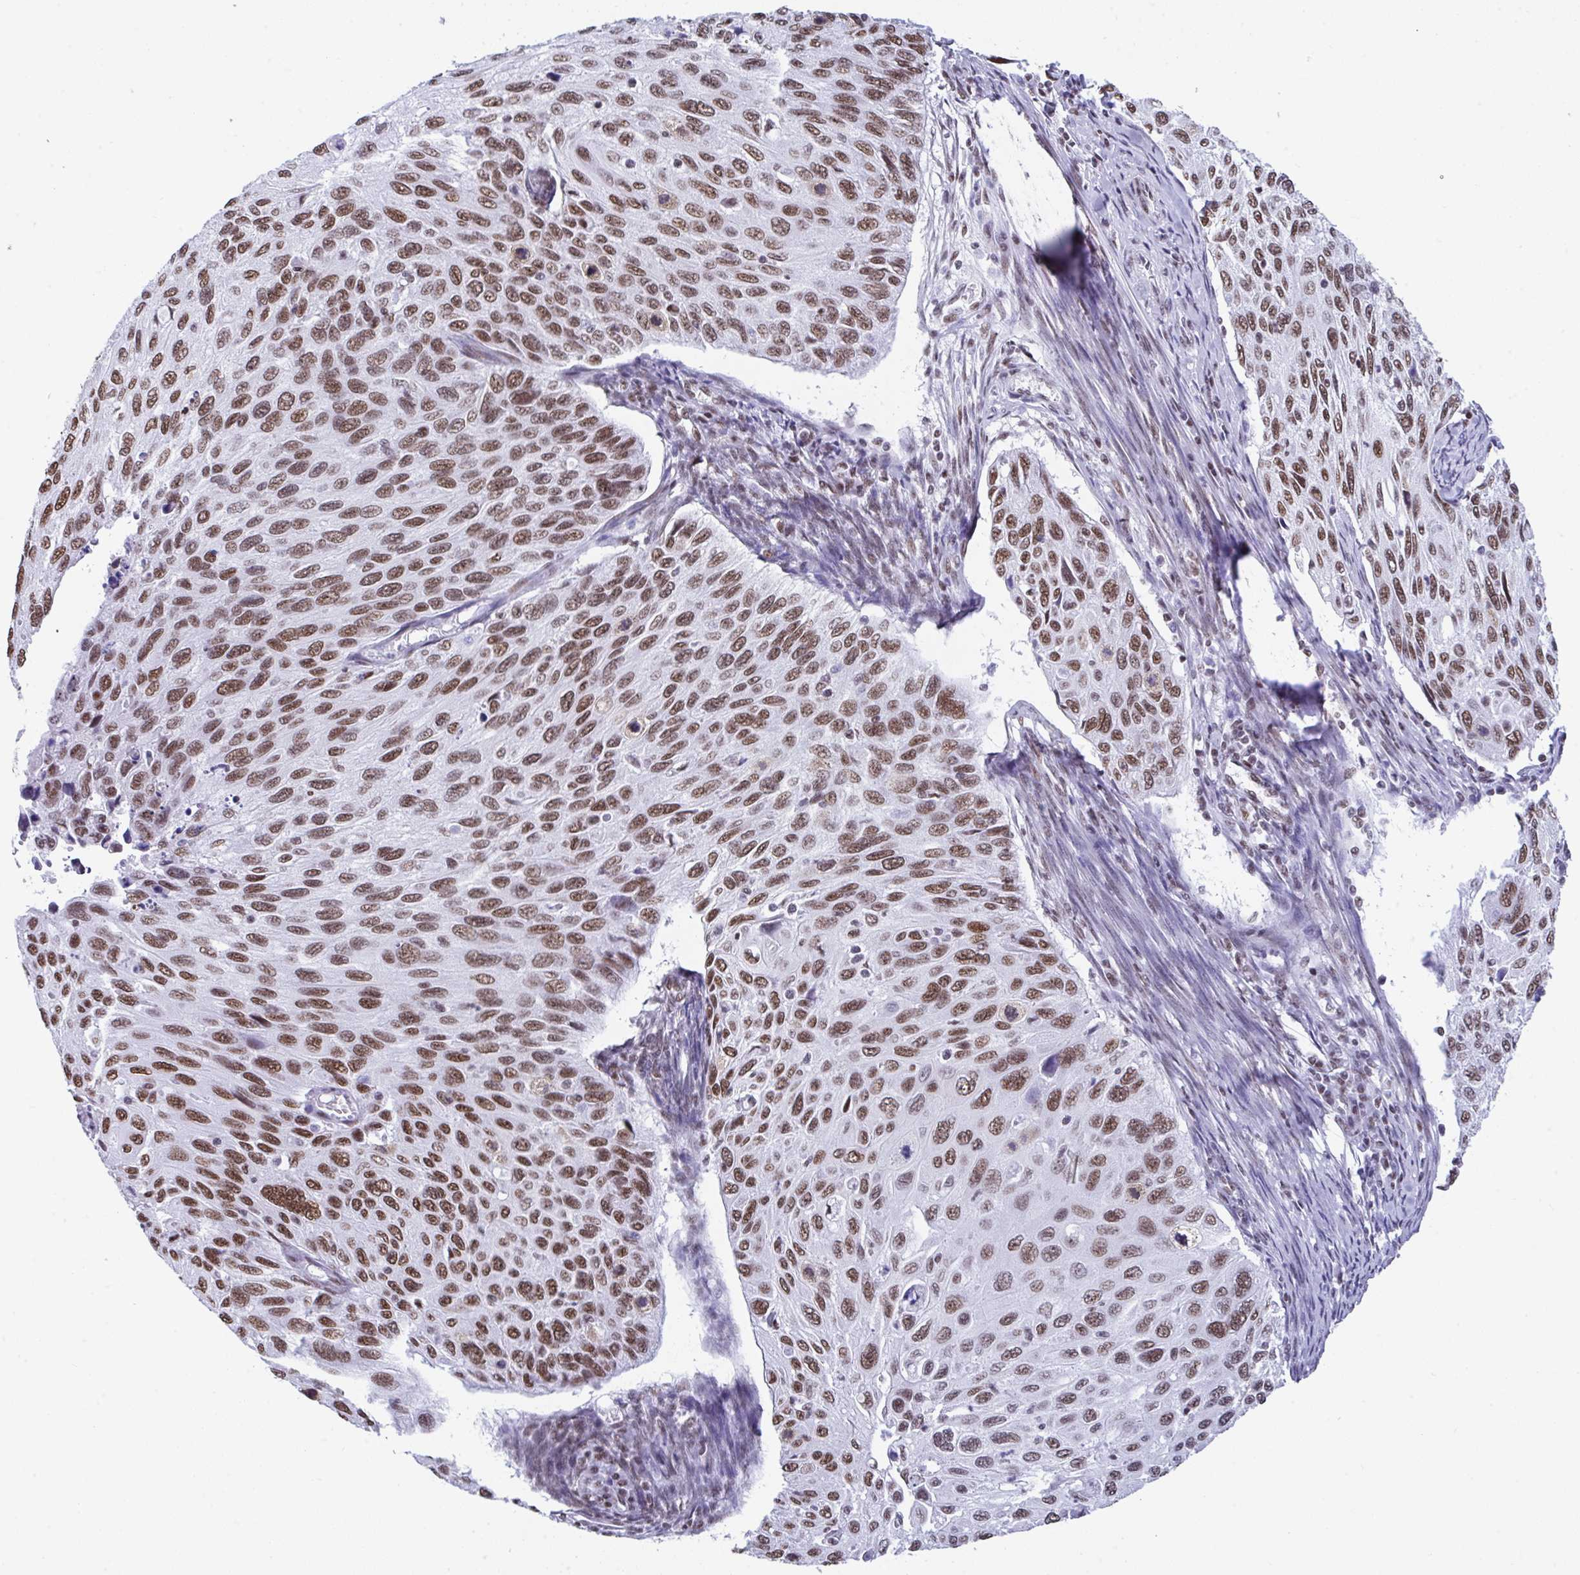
{"staining": {"intensity": "moderate", "quantity": ">75%", "location": "nuclear"}, "tissue": "cervical cancer", "cell_type": "Tumor cells", "image_type": "cancer", "snomed": [{"axis": "morphology", "description": "Squamous cell carcinoma, NOS"}, {"axis": "topography", "description": "Cervix"}], "caption": "Human squamous cell carcinoma (cervical) stained with a brown dye exhibits moderate nuclear positive staining in approximately >75% of tumor cells.", "gene": "DDX52", "patient": {"sex": "female", "age": 70}}